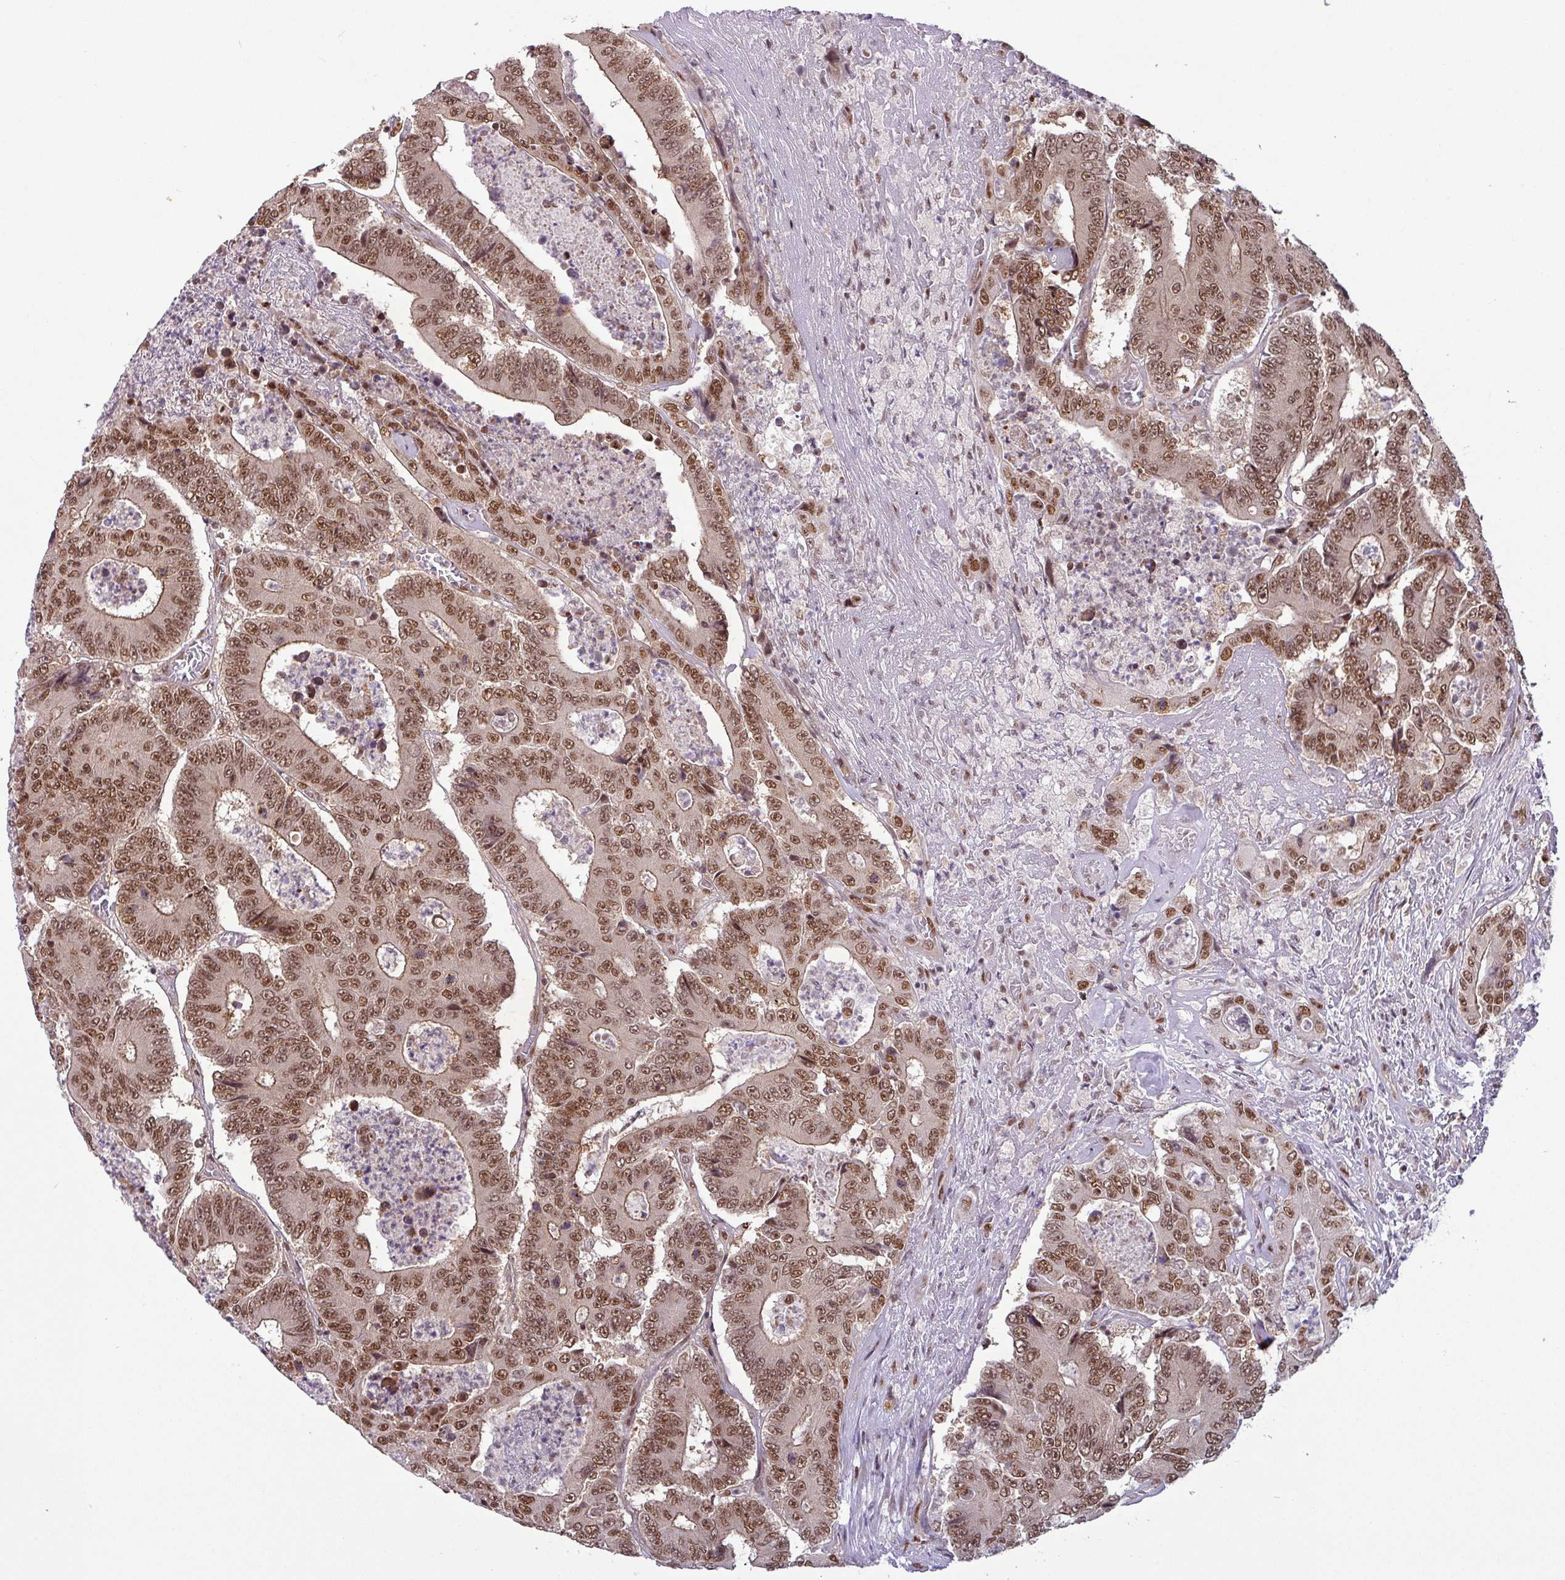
{"staining": {"intensity": "strong", "quantity": ">75%", "location": "nuclear"}, "tissue": "colorectal cancer", "cell_type": "Tumor cells", "image_type": "cancer", "snomed": [{"axis": "morphology", "description": "Adenocarcinoma, NOS"}, {"axis": "topography", "description": "Colon"}], "caption": "Protein positivity by IHC displays strong nuclear staining in approximately >75% of tumor cells in adenocarcinoma (colorectal).", "gene": "SRSF2", "patient": {"sex": "male", "age": 83}}